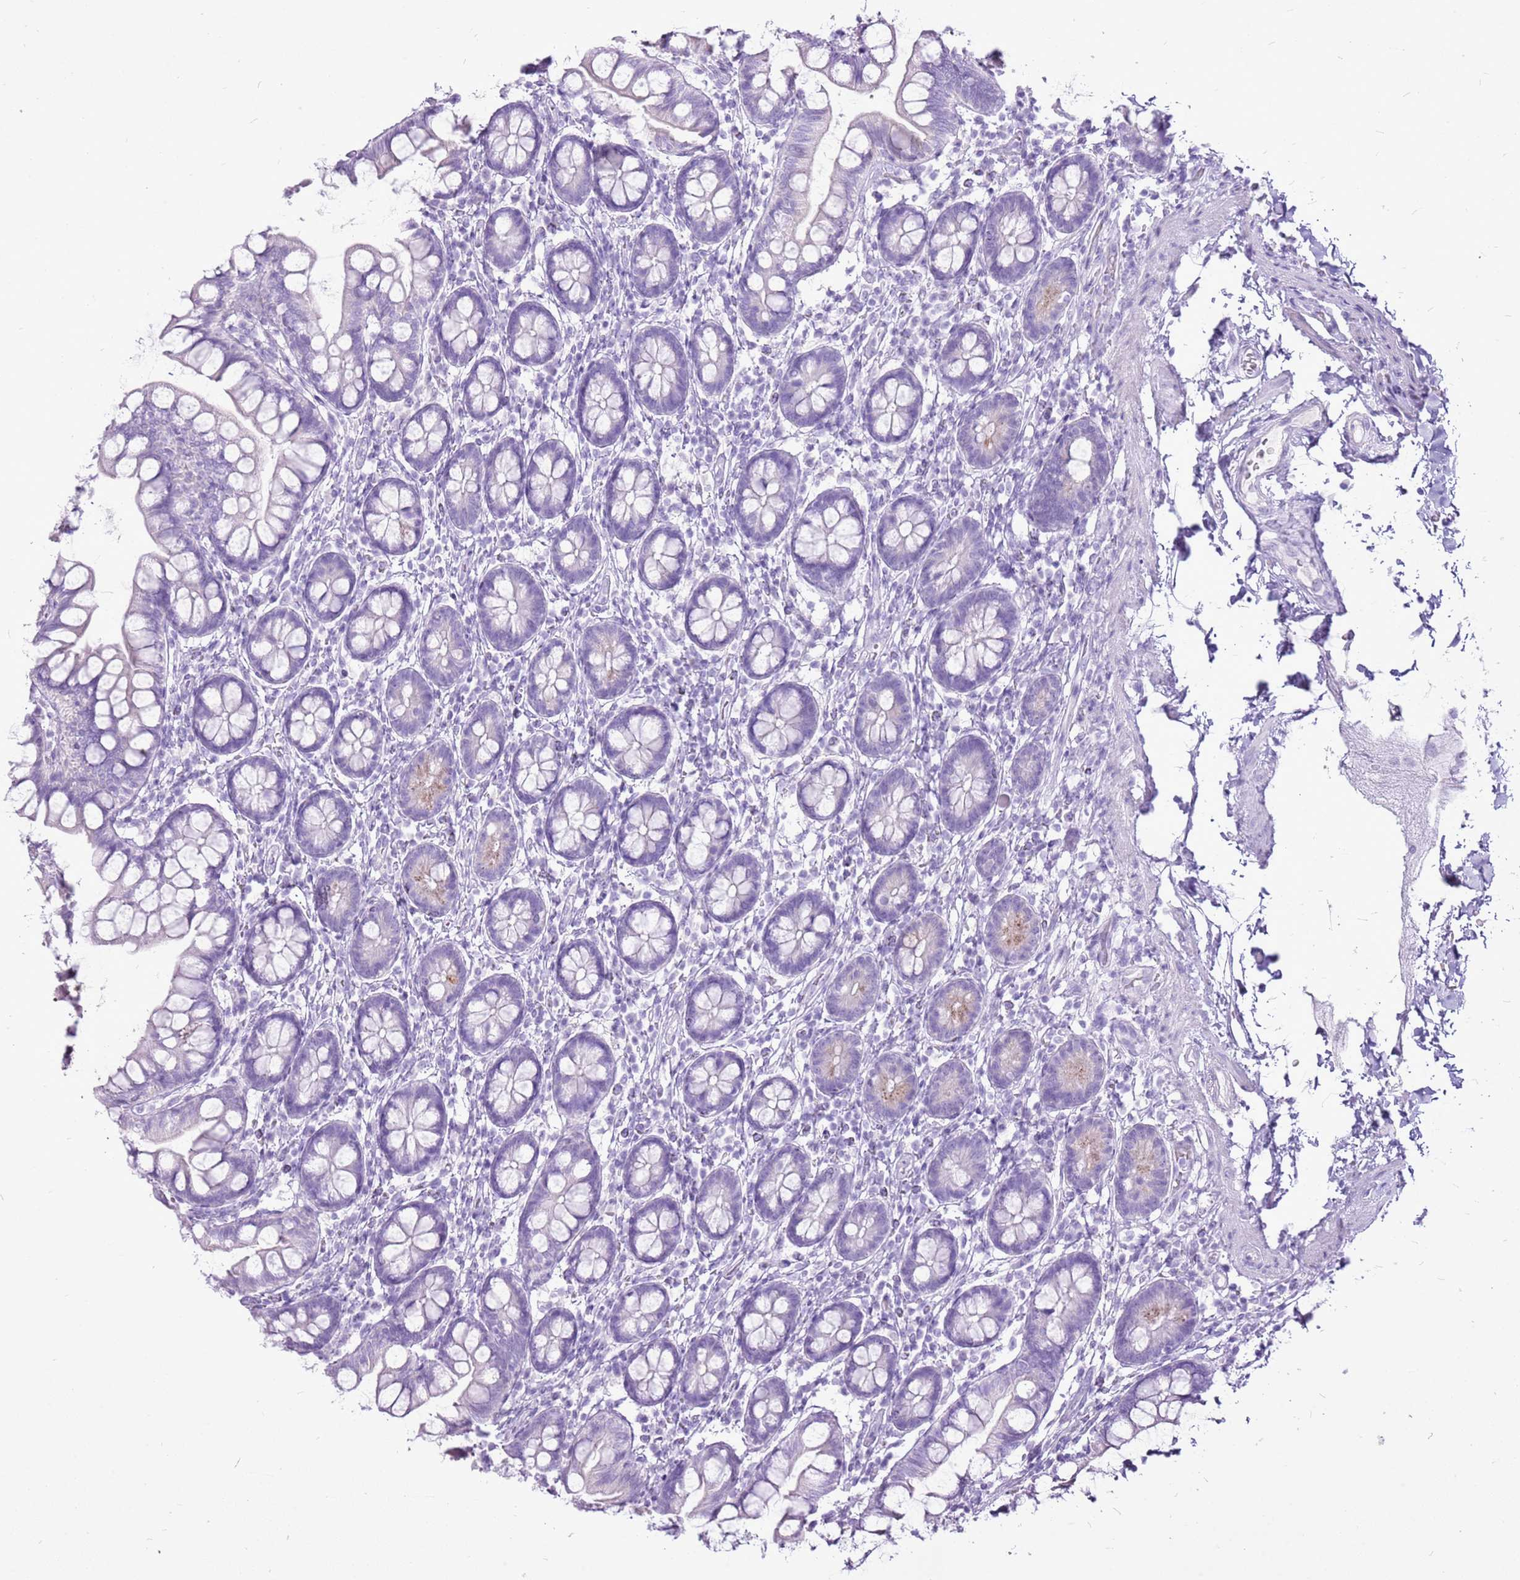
{"staining": {"intensity": "negative", "quantity": "none", "location": "none"}, "tissue": "small intestine", "cell_type": "Glandular cells", "image_type": "normal", "snomed": [{"axis": "morphology", "description": "Normal tissue, NOS"}, {"axis": "topography", "description": "Small intestine"}], "caption": "Protein analysis of unremarkable small intestine displays no significant expression in glandular cells. The staining was performed using DAB to visualize the protein expression in brown, while the nuclei were stained in blue with hematoxylin (Magnification: 20x).", "gene": "CNFN", "patient": {"sex": "female", "age": 84}}